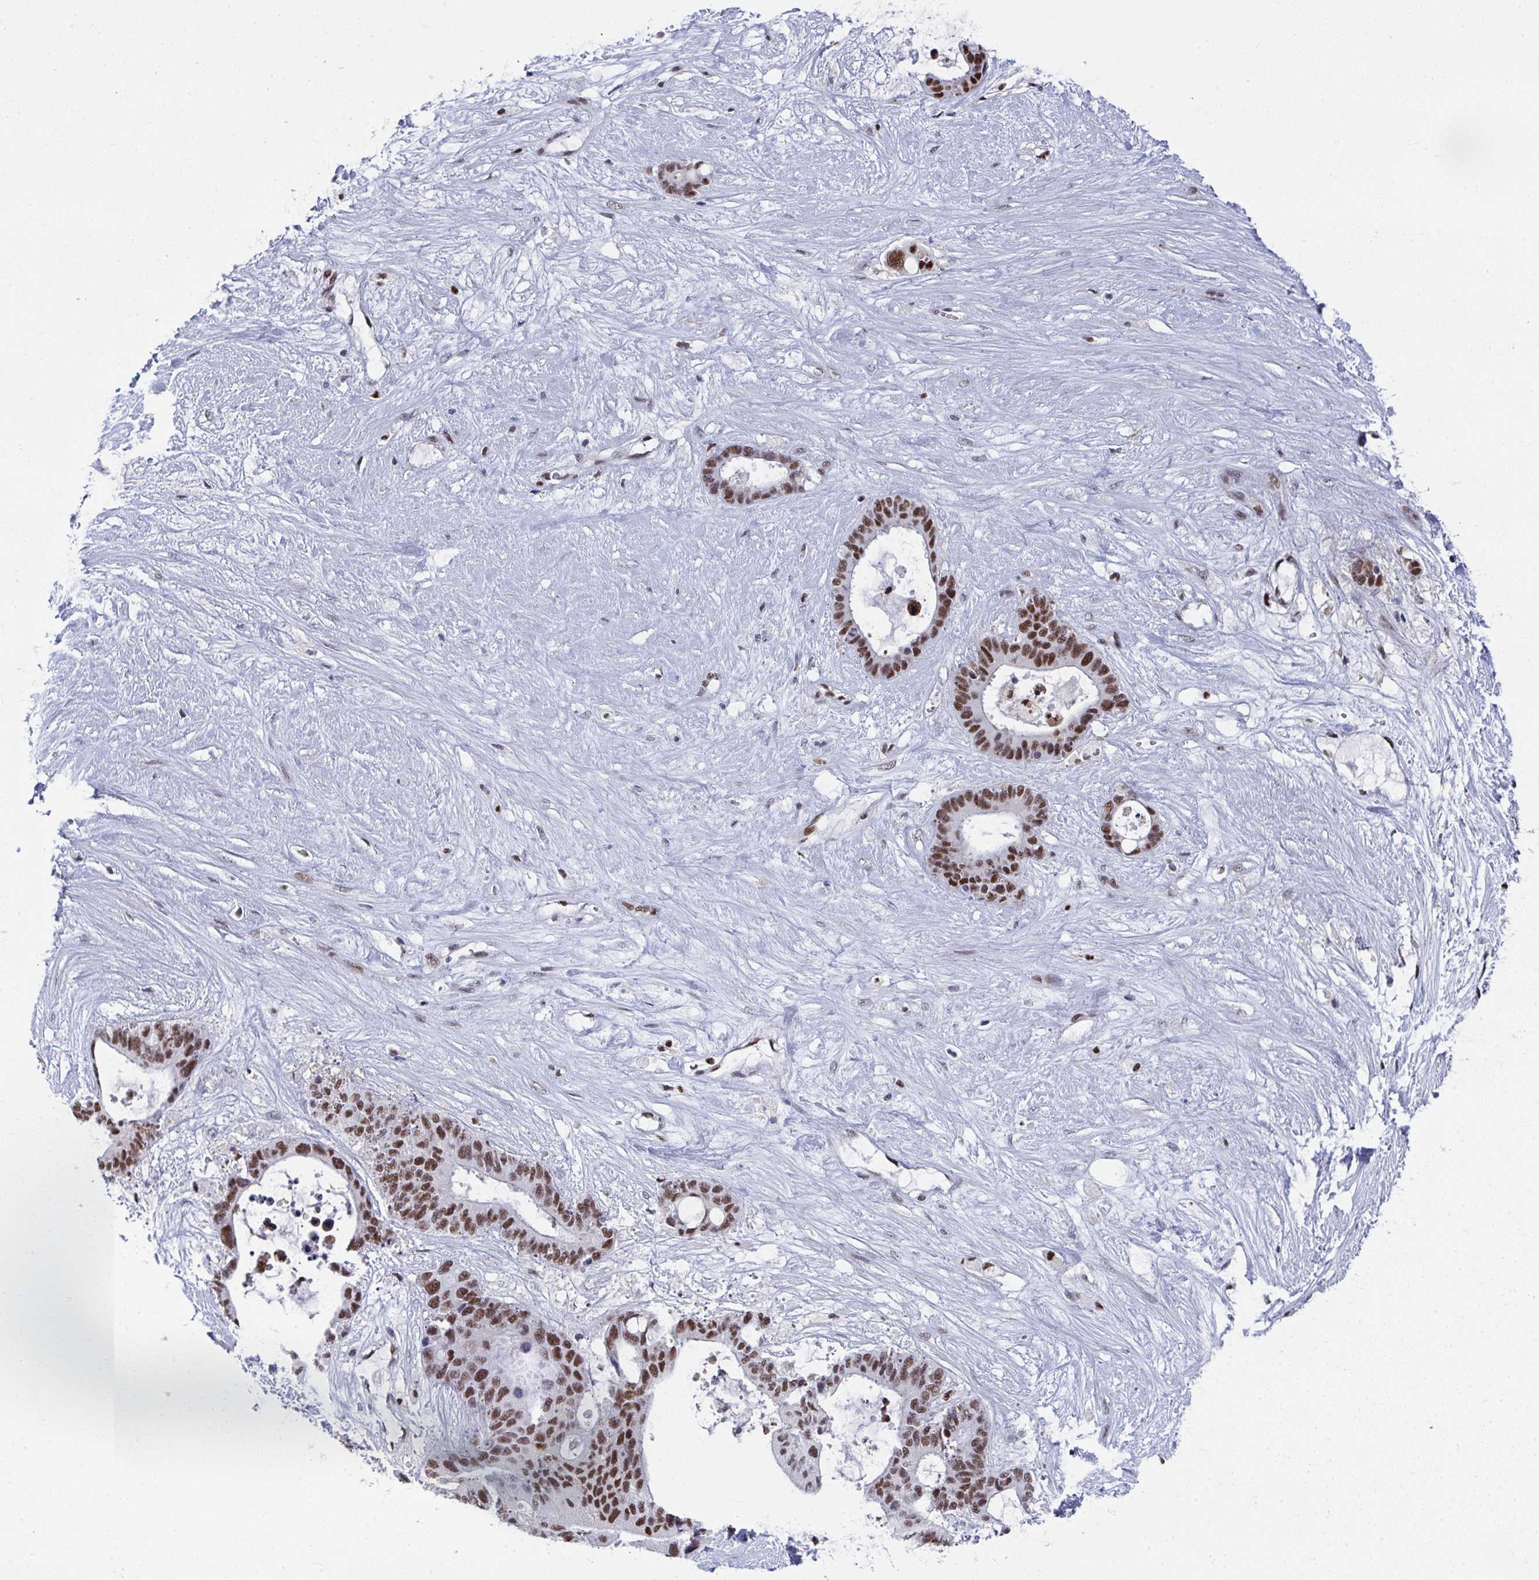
{"staining": {"intensity": "strong", "quantity": ">75%", "location": "nuclear"}, "tissue": "liver cancer", "cell_type": "Tumor cells", "image_type": "cancer", "snomed": [{"axis": "morphology", "description": "Normal tissue, NOS"}, {"axis": "morphology", "description": "Cholangiocarcinoma"}, {"axis": "topography", "description": "Liver"}, {"axis": "topography", "description": "Peripheral nerve tissue"}], "caption": "The immunohistochemical stain shows strong nuclear staining in tumor cells of liver cancer (cholangiocarcinoma) tissue. (IHC, brightfield microscopy, high magnification).", "gene": "JDP2", "patient": {"sex": "female", "age": 73}}